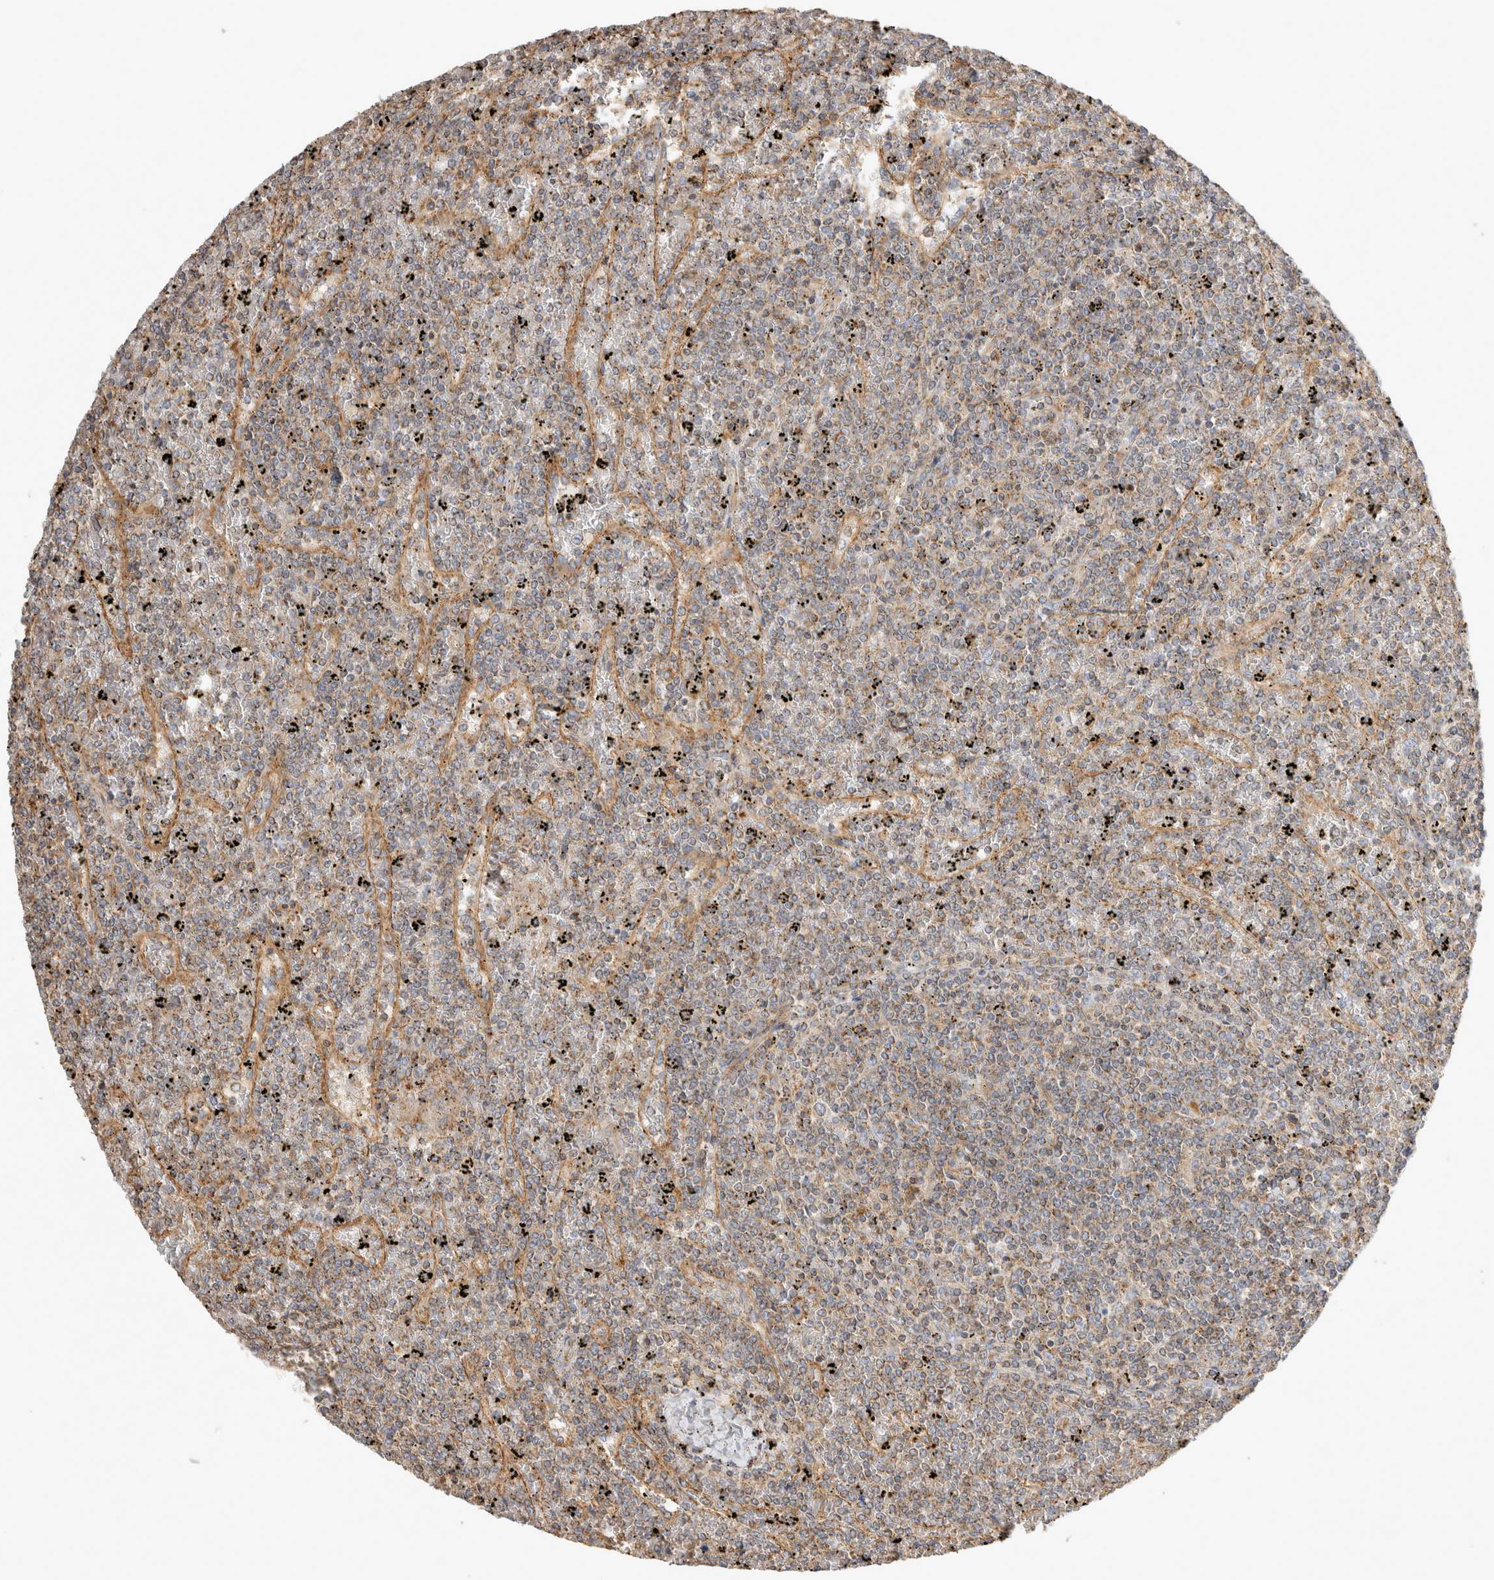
{"staining": {"intensity": "negative", "quantity": "none", "location": "none"}, "tissue": "lymphoma", "cell_type": "Tumor cells", "image_type": "cancer", "snomed": [{"axis": "morphology", "description": "Malignant lymphoma, non-Hodgkin's type, Low grade"}, {"axis": "topography", "description": "Spleen"}], "caption": "This is a micrograph of immunohistochemistry staining of malignant lymphoma, non-Hodgkin's type (low-grade), which shows no staining in tumor cells.", "gene": "CHMP6", "patient": {"sex": "female", "age": 19}}